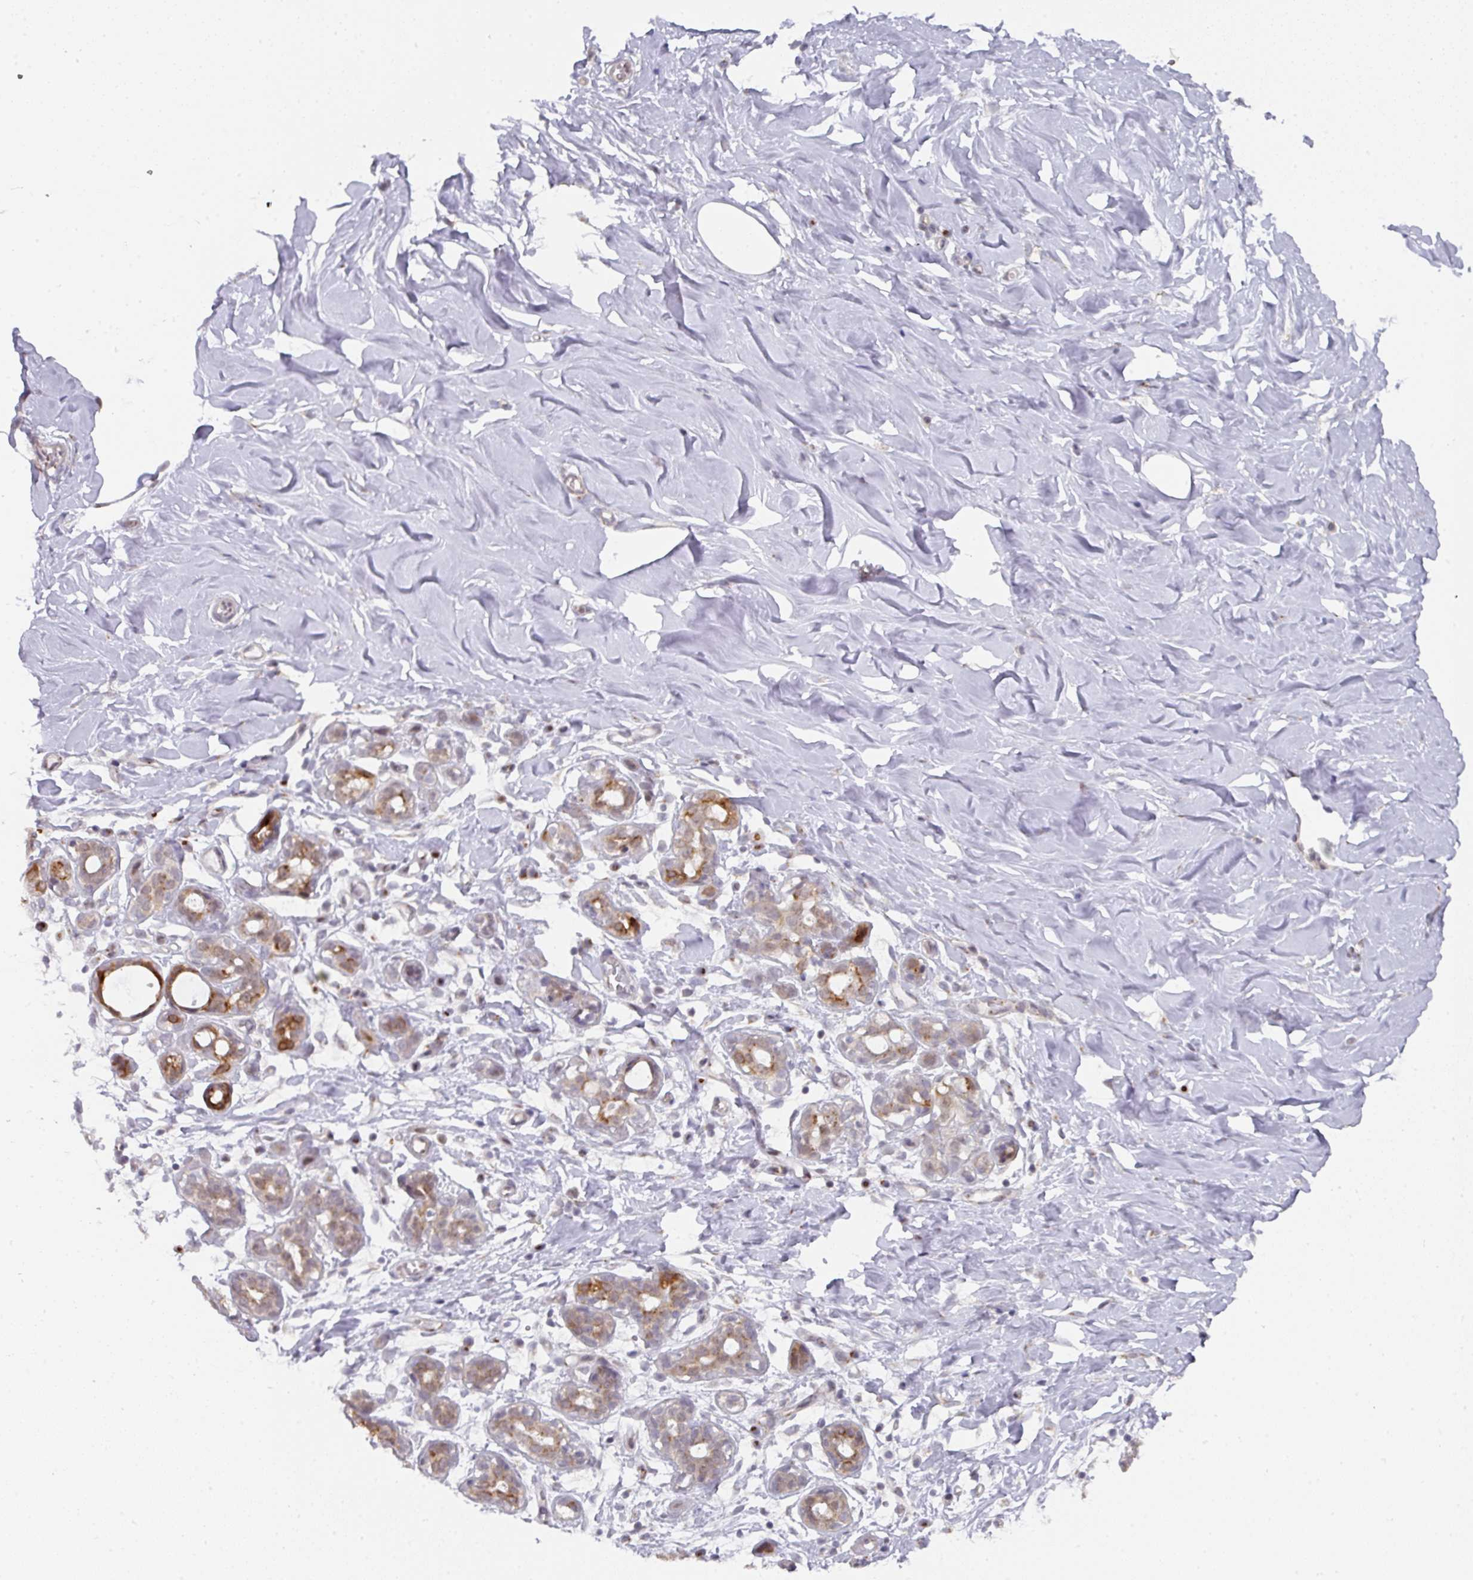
{"staining": {"intensity": "negative", "quantity": "none", "location": "none"}, "tissue": "breast", "cell_type": "Adipocytes", "image_type": "normal", "snomed": [{"axis": "morphology", "description": "Normal tissue, NOS"}, {"axis": "topography", "description": "Breast"}], "caption": "Immunohistochemistry image of benign breast stained for a protein (brown), which displays no expression in adipocytes.", "gene": "C18orf25", "patient": {"sex": "female", "age": 27}}